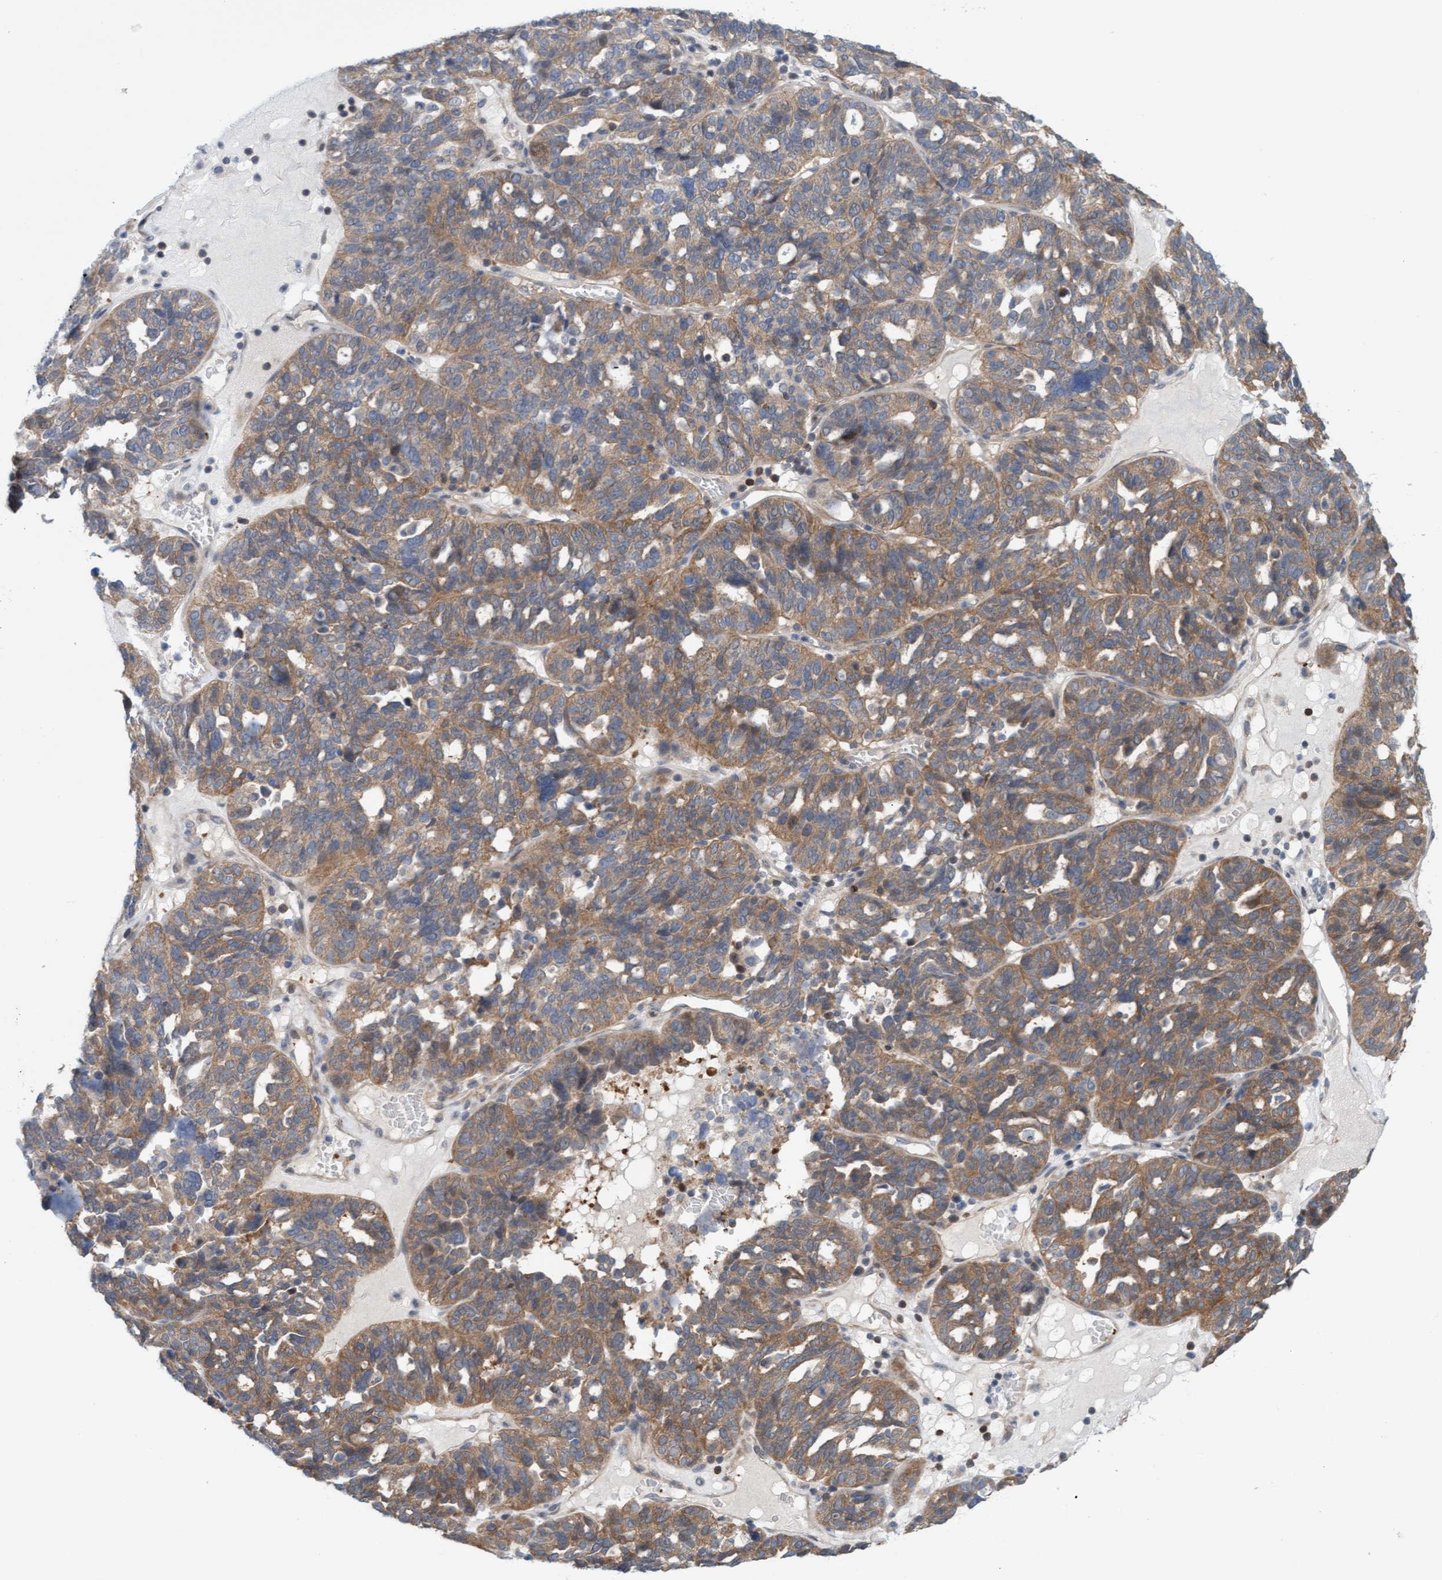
{"staining": {"intensity": "moderate", "quantity": ">75%", "location": "cytoplasmic/membranous"}, "tissue": "ovarian cancer", "cell_type": "Tumor cells", "image_type": "cancer", "snomed": [{"axis": "morphology", "description": "Cystadenocarcinoma, serous, NOS"}, {"axis": "topography", "description": "Ovary"}], "caption": "This micrograph displays IHC staining of ovarian cancer (serous cystadenocarcinoma), with medium moderate cytoplasmic/membranous positivity in approximately >75% of tumor cells.", "gene": "KLHL25", "patient": {"sex": "female", "age": 59}}